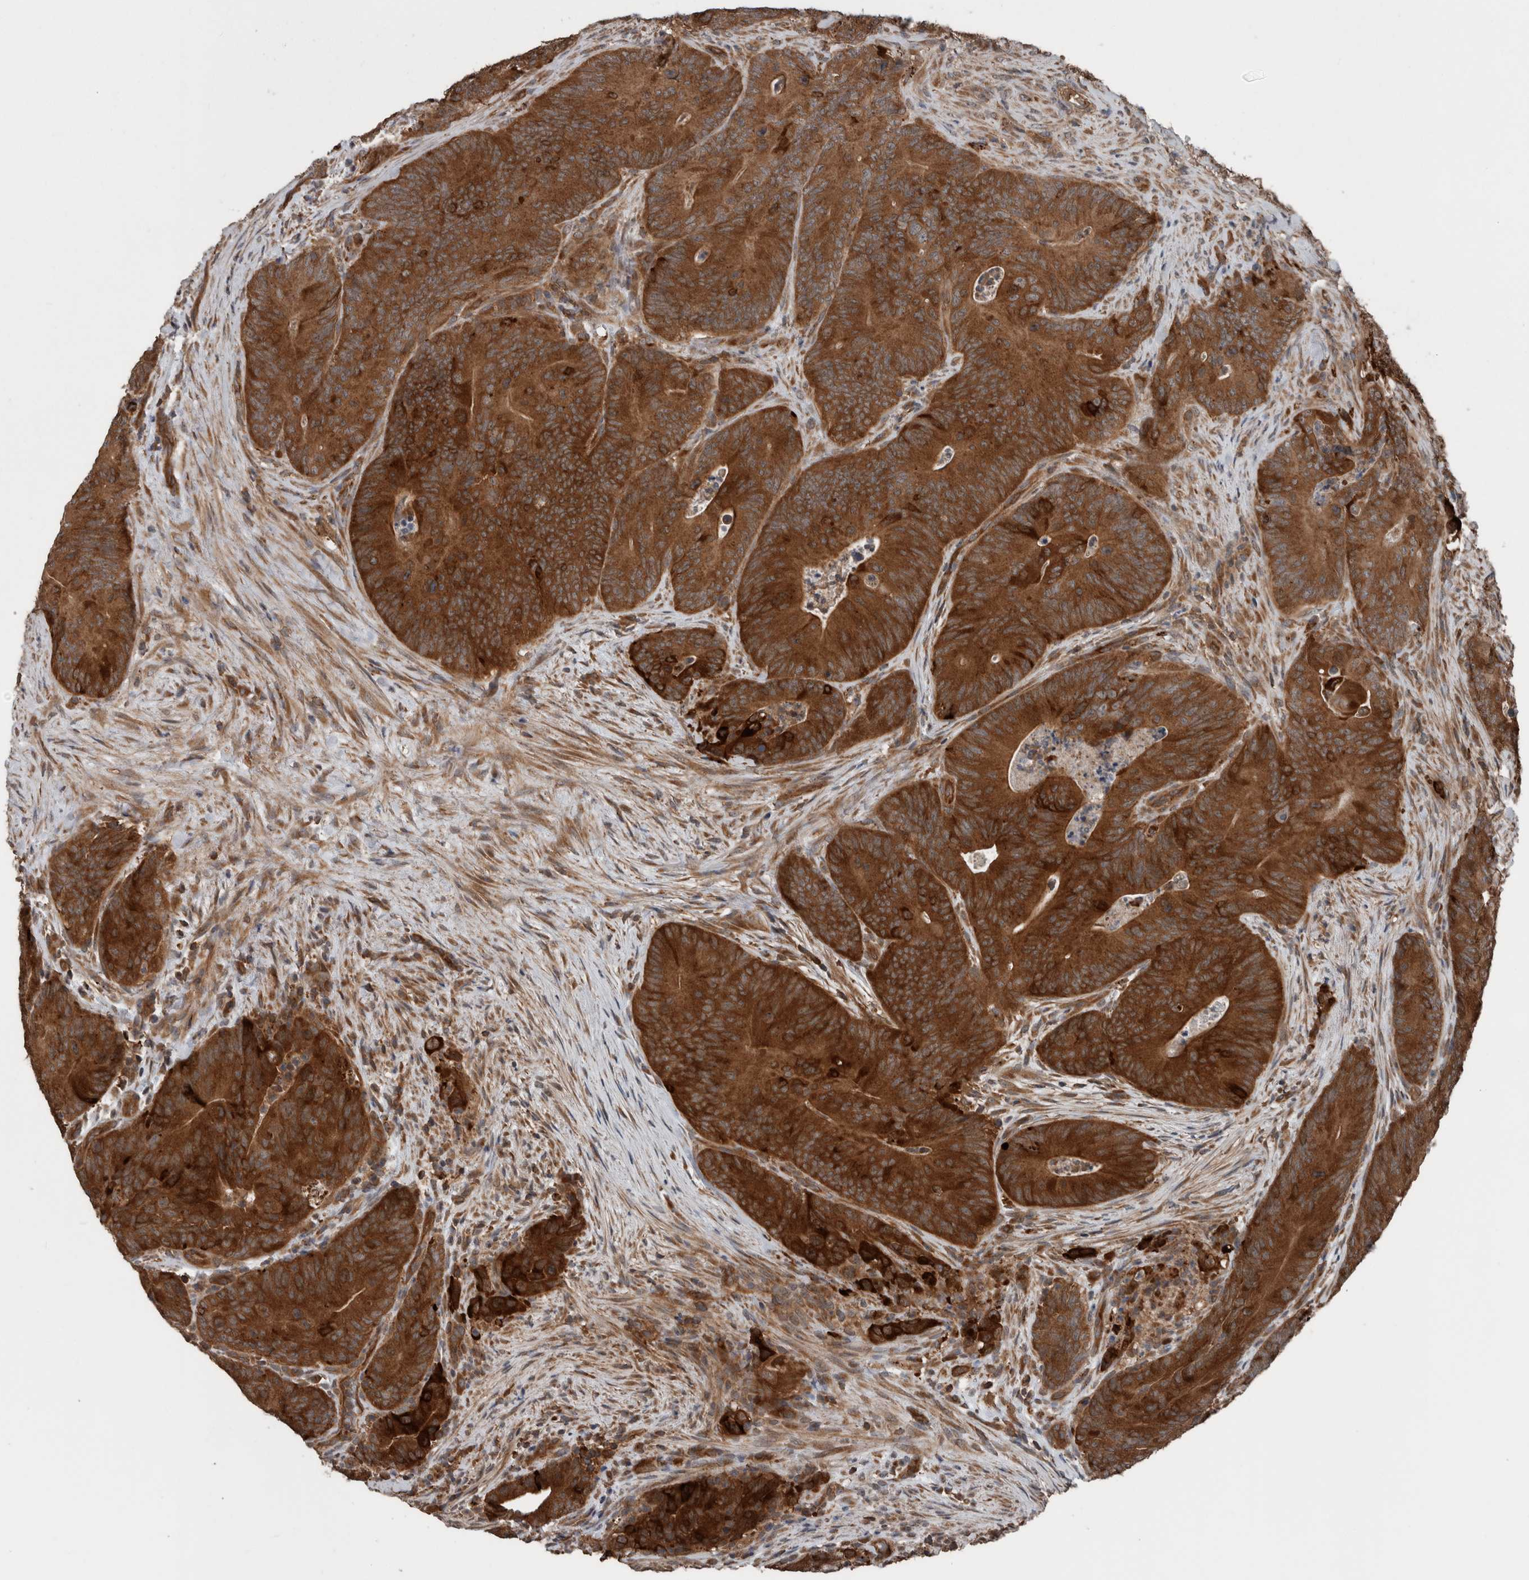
{"staining": {"intensity": "strong", "quantity": ">75%", "location": "cytoplasmic/membranous"}, "tissue": "colorectal cancer", "cell_type": "Tumor cells", "image_type": "cancer", "snomed": [{"axis": "morphology", "description": "Normal tissue, NOS"}, {"axis": "topography", "description": "Colon"}], "caption": "High-power microscopy captured an immunohistochemistry (IHC) image of colorectal cancer, revealing strong cytoplasmic/membranous expression in approximately >75% of tumor cells. (DAB (3,3'-diaminobenzidine) = brown stain, brightfield microscopy at high magnification).", "gene": "RIOK3", "patient": {"sex": "female", "age": 82}}